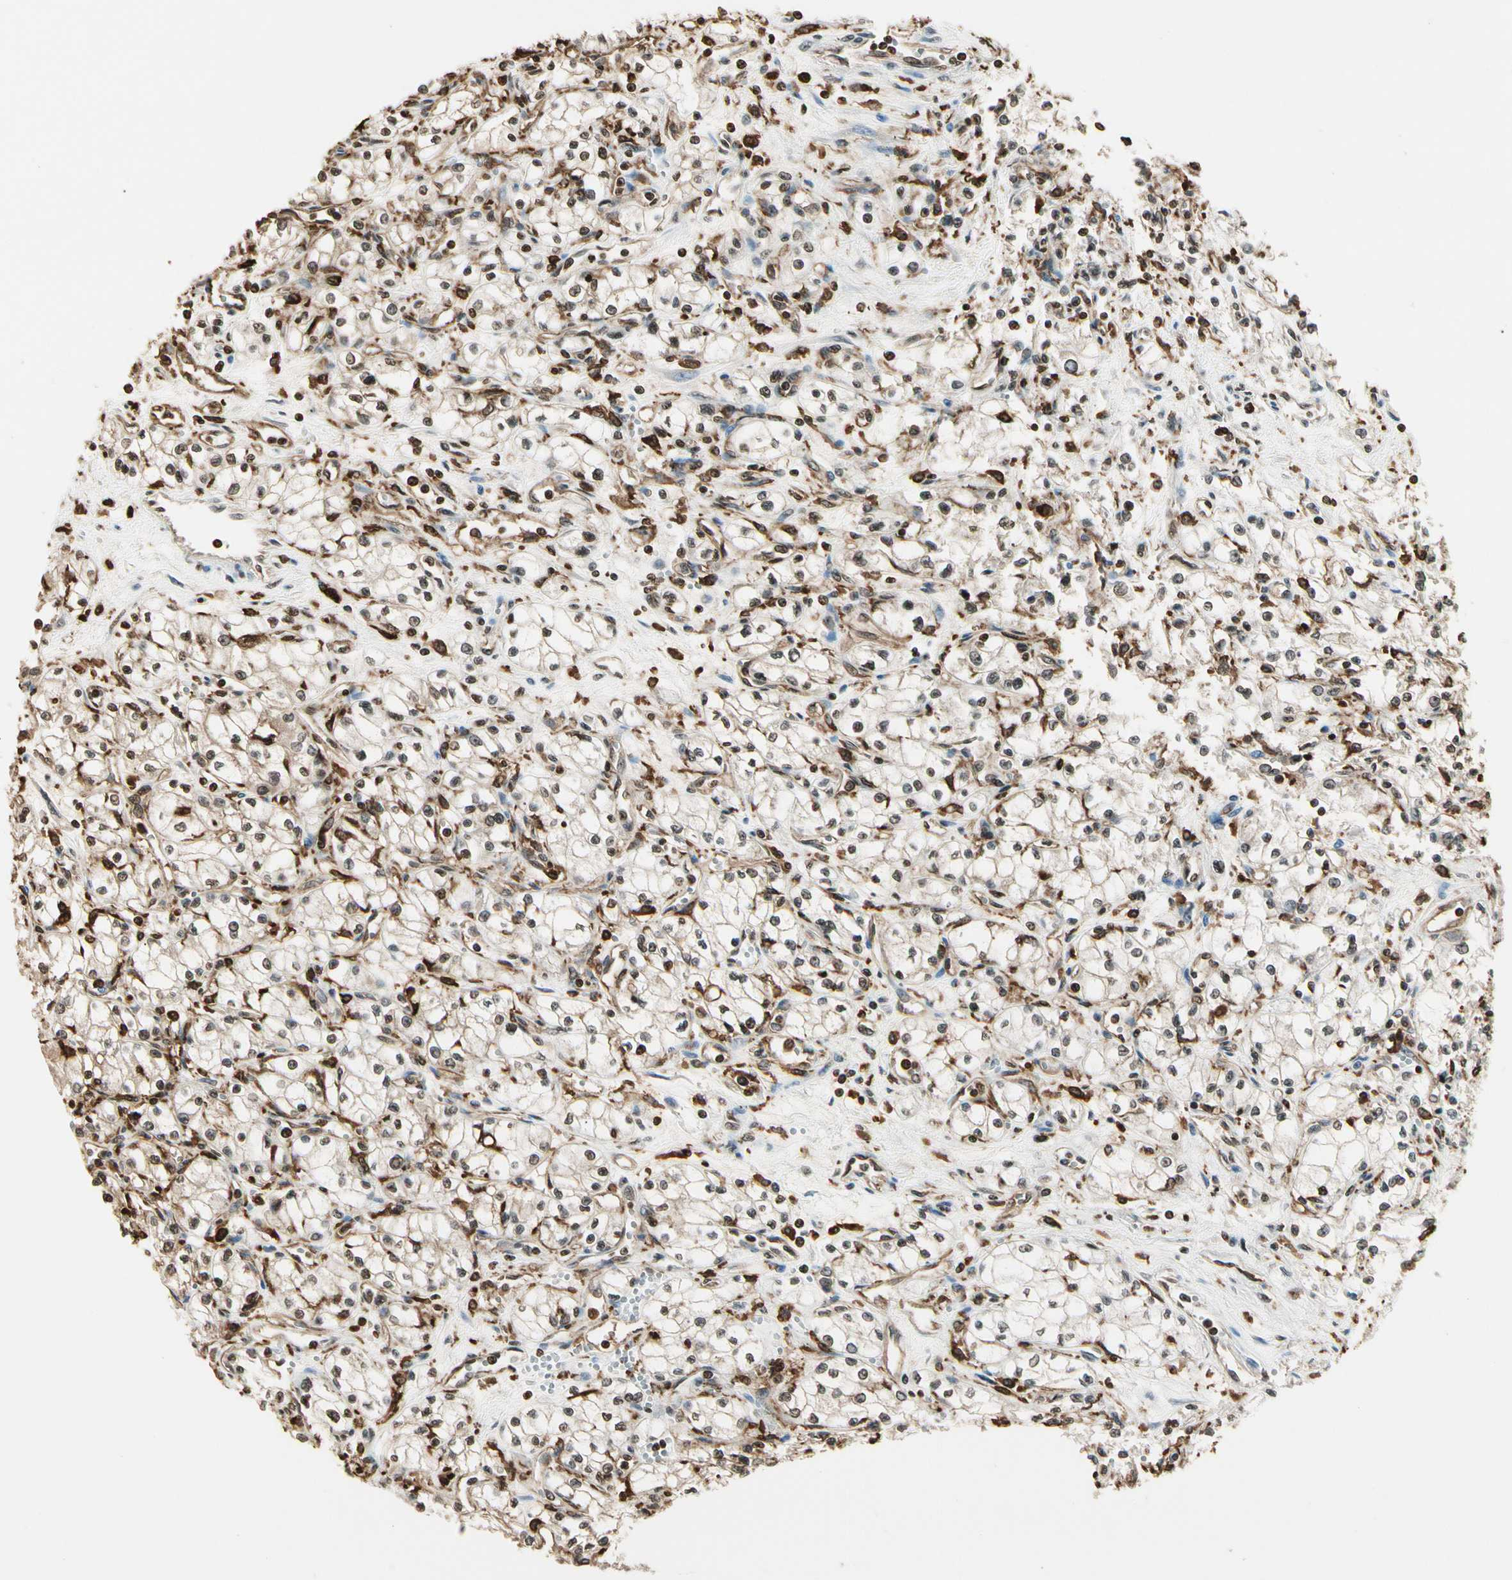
{"staining": {"intensity": "moderate", "quantity": ">75%", "location": "nuclear"}, "tissue": "renal cancer", "cell_type": "Tumor cells", "image_type": "cancer", "snomed": [{"axis": "morphology", "description": "Normal tissue, NOS"}, {"axis": "morphology", "description": "Adenocarcinoma, NOS"}, {"axis": "topography", "description": "Kidney"}], "caption": "Immunohistochemical staining of human renal cancer shows medium levels of moderate nuclear protein staining in about >75% of tumor cells. (Stains: DAB (3,3'-diaminobenzidine) in brown, nuclei in blue, Microscopy: brightfield microscopy at high magnification).", "gene": "FER", "patient": {"sex": "male", "age": 59}}